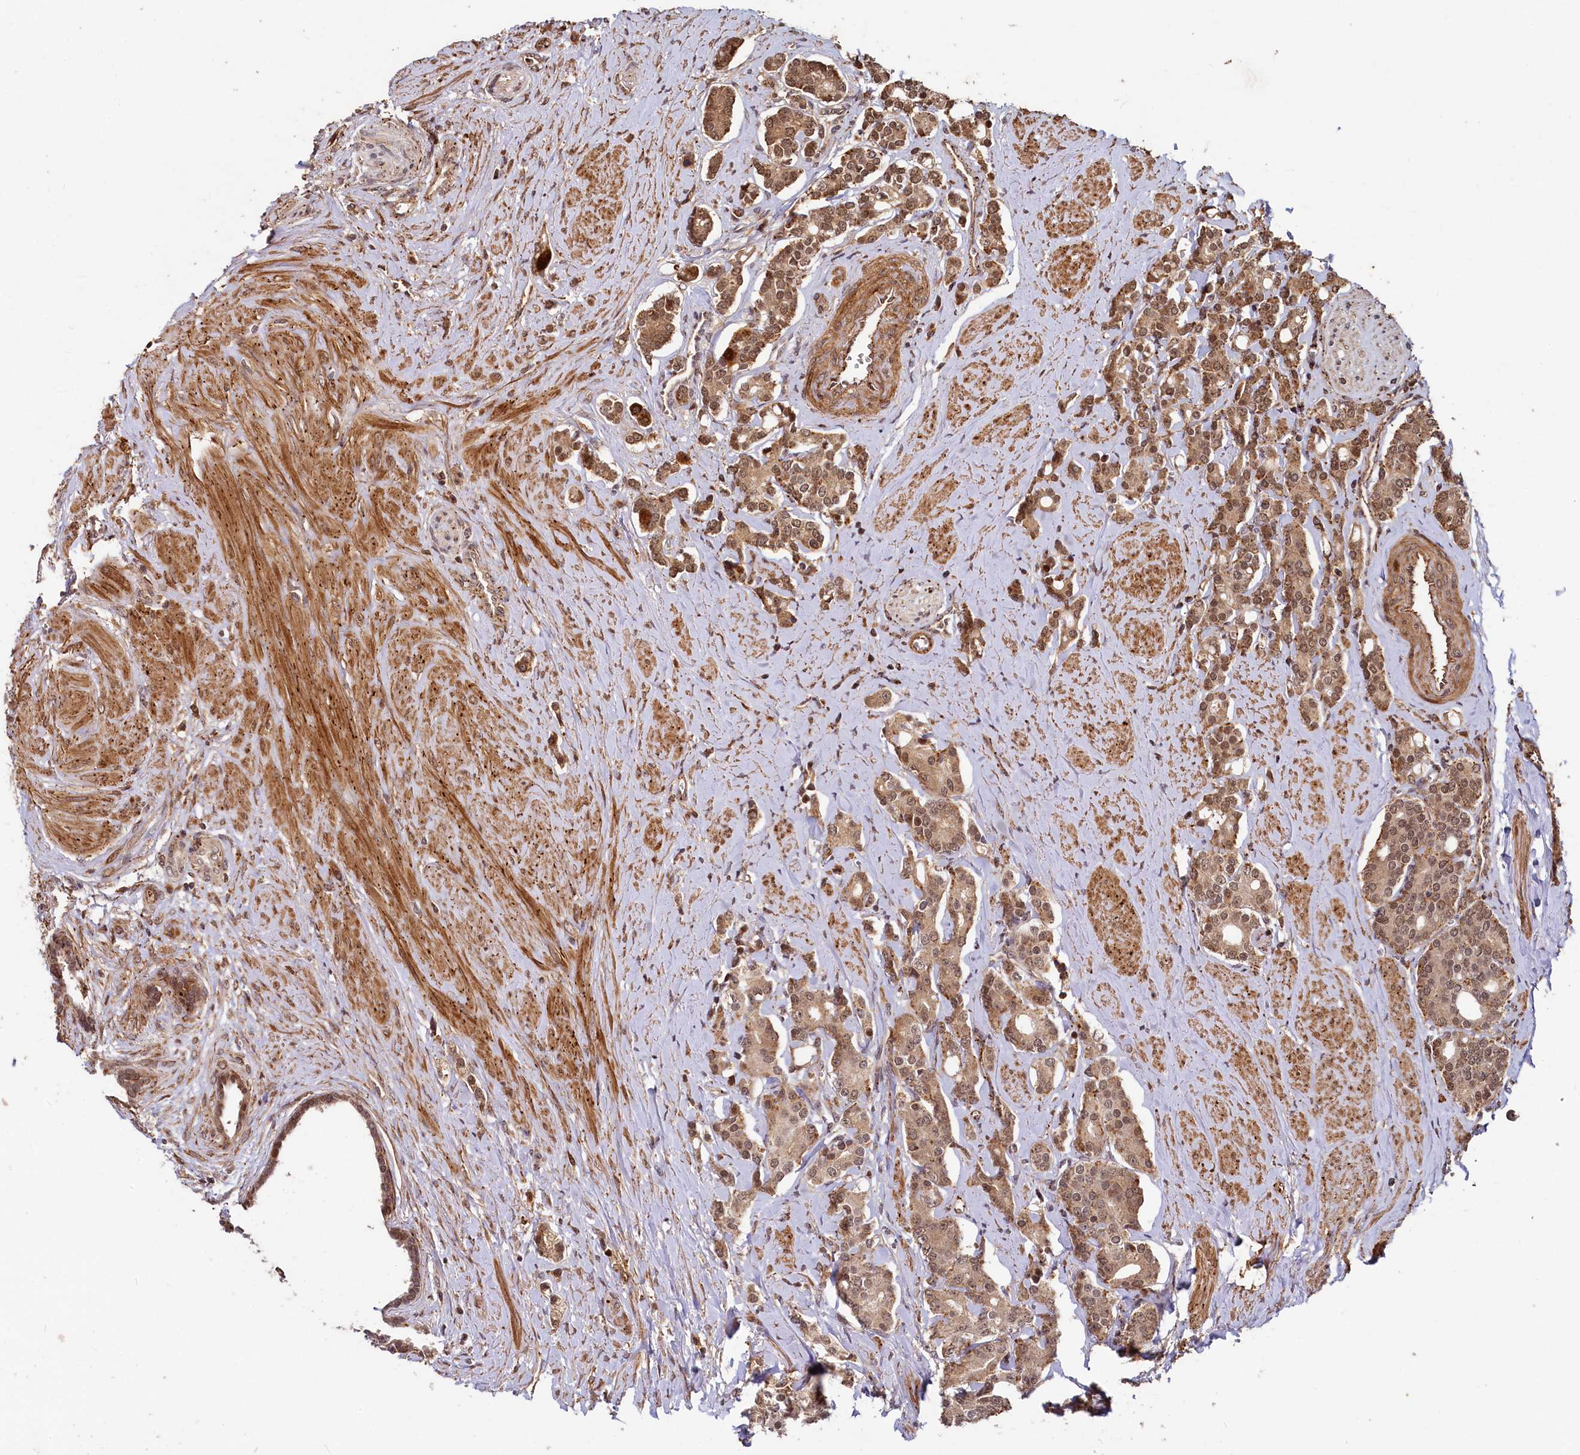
{"staining": {"intensity": "moderate", "quantity": ">75%", "location": "cytoplasmic/membranous,nuclear"}, "tissue": "prostate cancer", "cell_type": "Tumor cells", "image_type": "cancer", "snomed": [{"axis": "morphology", "description": "Adenocarcinoma, High grade"}, {"axis": "topography", "description": "Prostate"}], "caption": "A micrograph of prostate cancer stained for a protein displays moderate cytoplasmic/membranous and nuclear brown staining in tumor cells.", "gene": "TRIM23", "patient": {"sex": "male", "age": 62}}